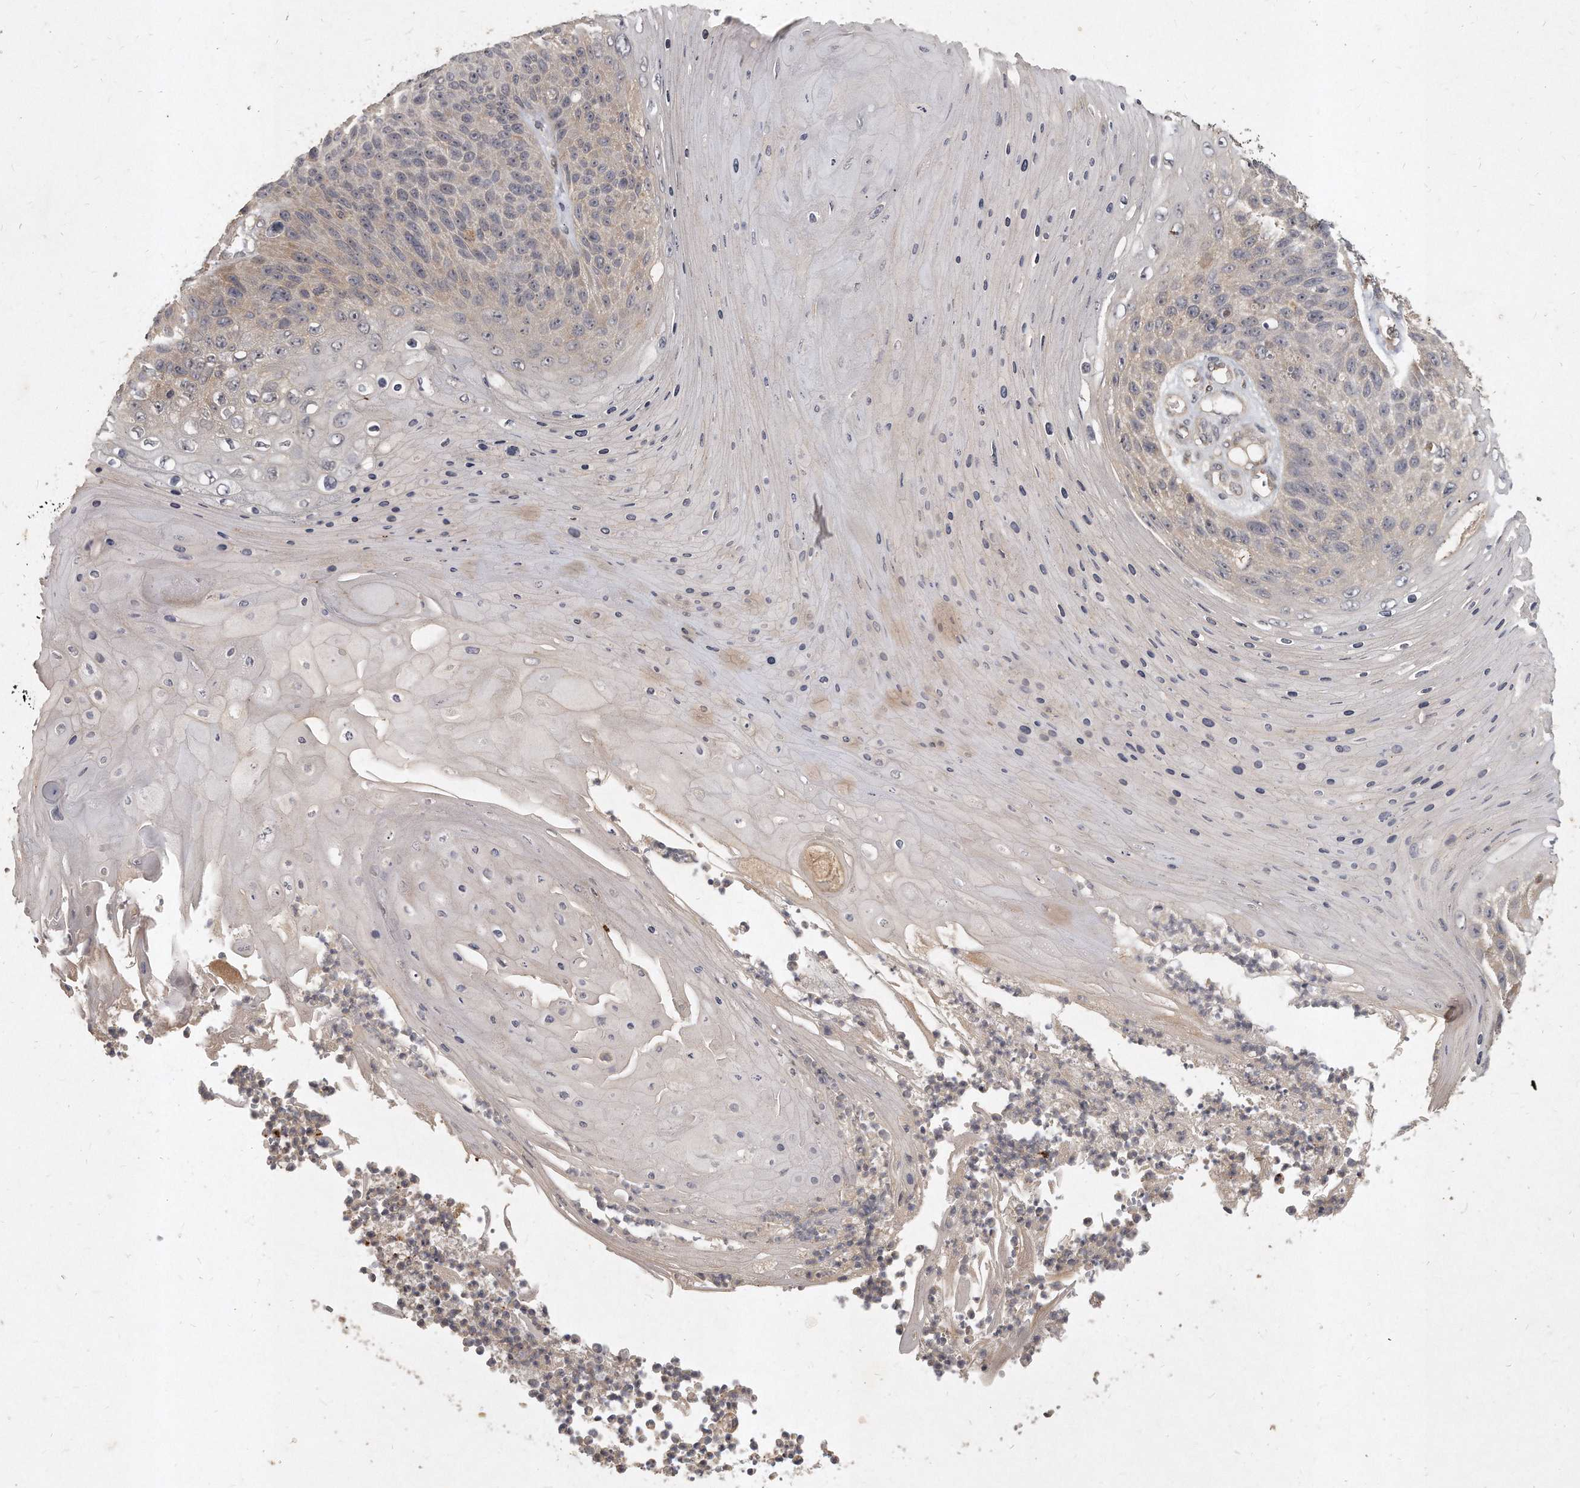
{"staining": {"intensity": "weak", "quantity": "<25%", "location": "cytoplasmic/membranous"}, "tissue": "skin cancer", "cell_type": "Tumor cells", "image_type": "cancer", "snomed": [{"axis": "morphology", "description": "Squamous cell carcinoma, NOS"}, {"axis": "topography", "description": "Skin"}], "caption": "High magnification brightfield microscopy of skin cancer stained with DAB (brown) and counterstained with hematoxylin (blue): tumor cells show no significant staining.", "gene": "LGALS8", "patient": {"sex": "female", "age": 88}}